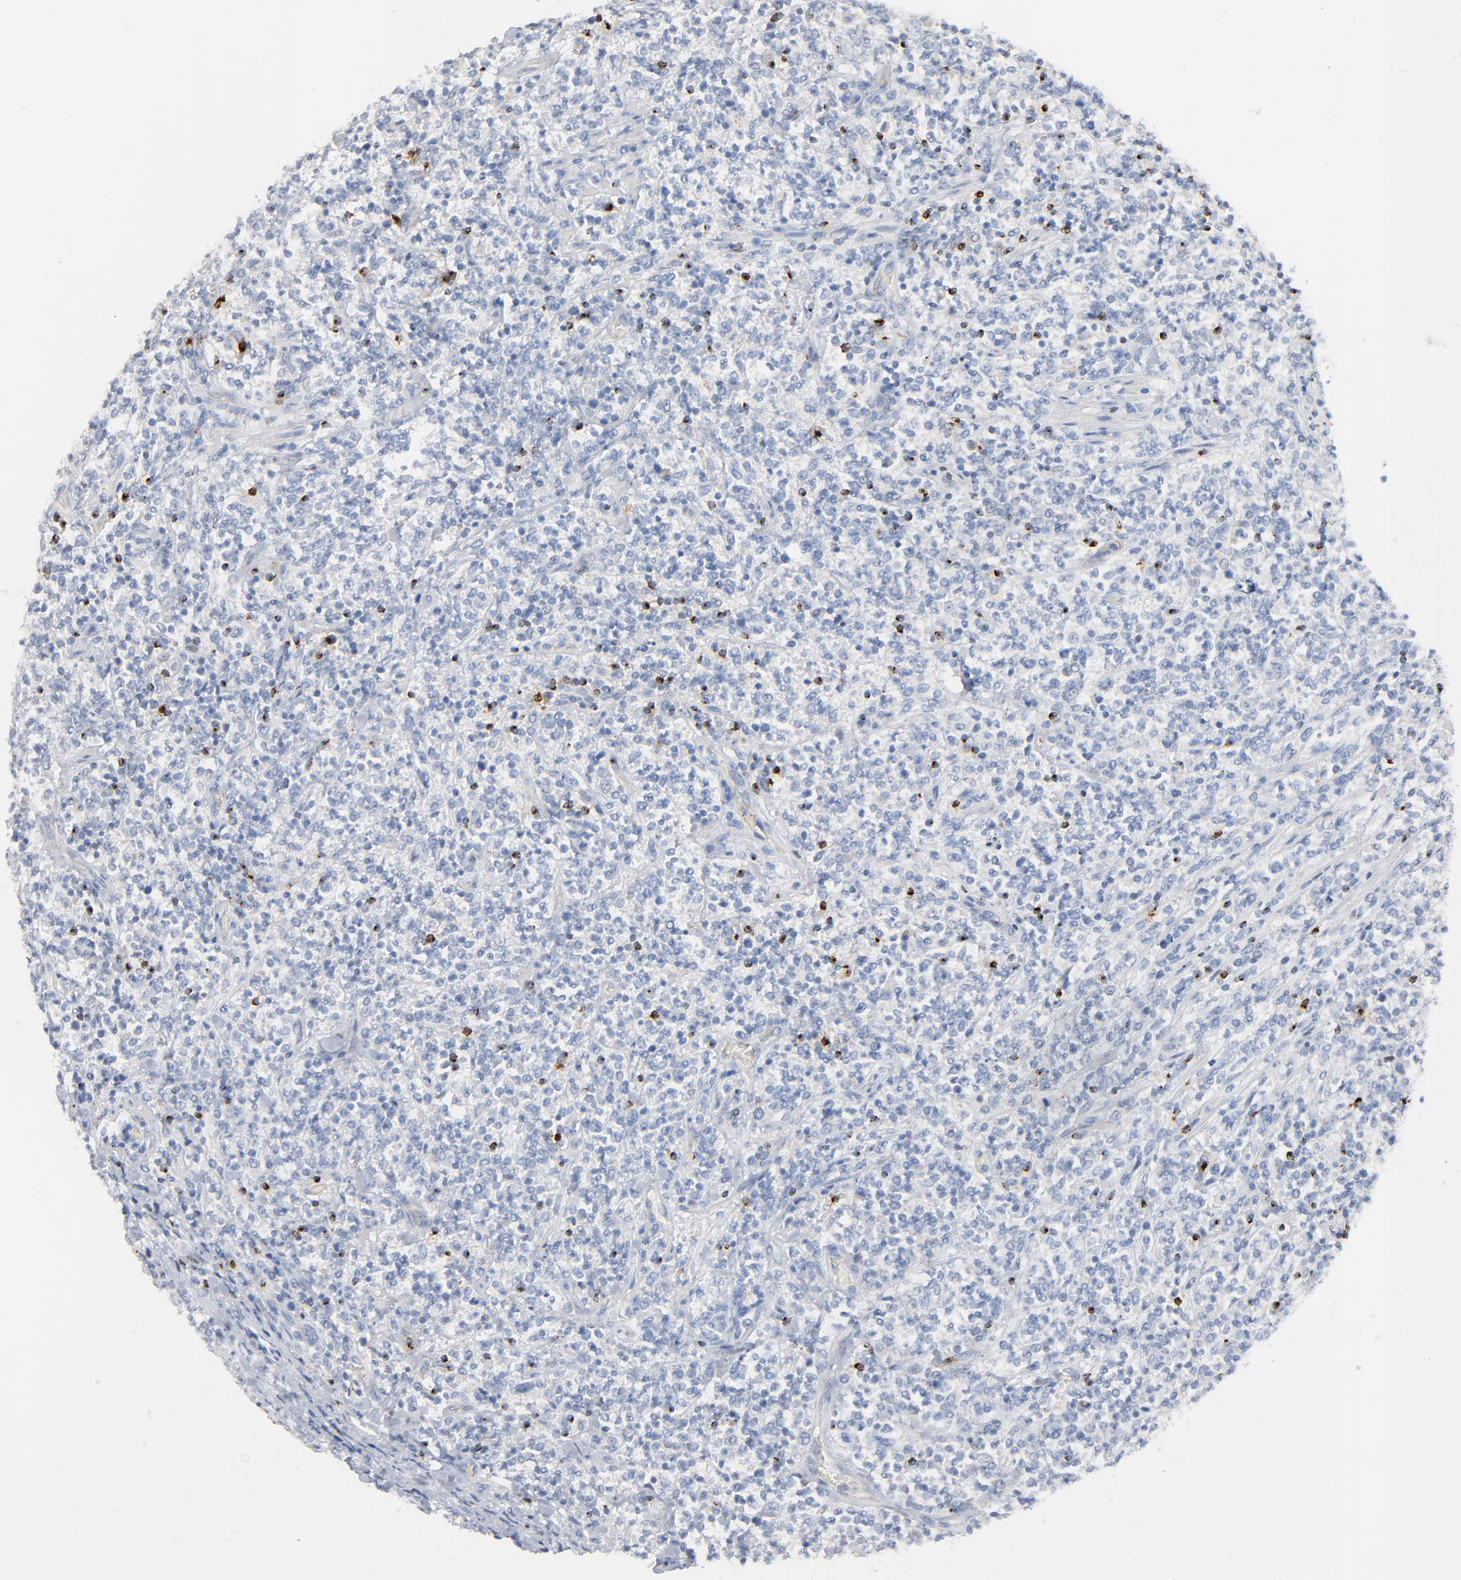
{"staining": {"intensity": "negative", "quantity": "none", "location": "none"}, "tissue": "lymphoma", "cell_type": "Tumor cells", "image_type": "cancer", "snomed": [{"axis": "morphology", "description": "Hodgkin's disease, NOS"}, {"axis": "topography", "description": "Lymph node"}], "caption": "High power microscopy image of an immunohistochemistry (IHC) image of Hodgkin's disease, revealing no significant positivity in tumor cells.", "gene": "GZMB", "patient": {"sex": "male", "age": 65}}